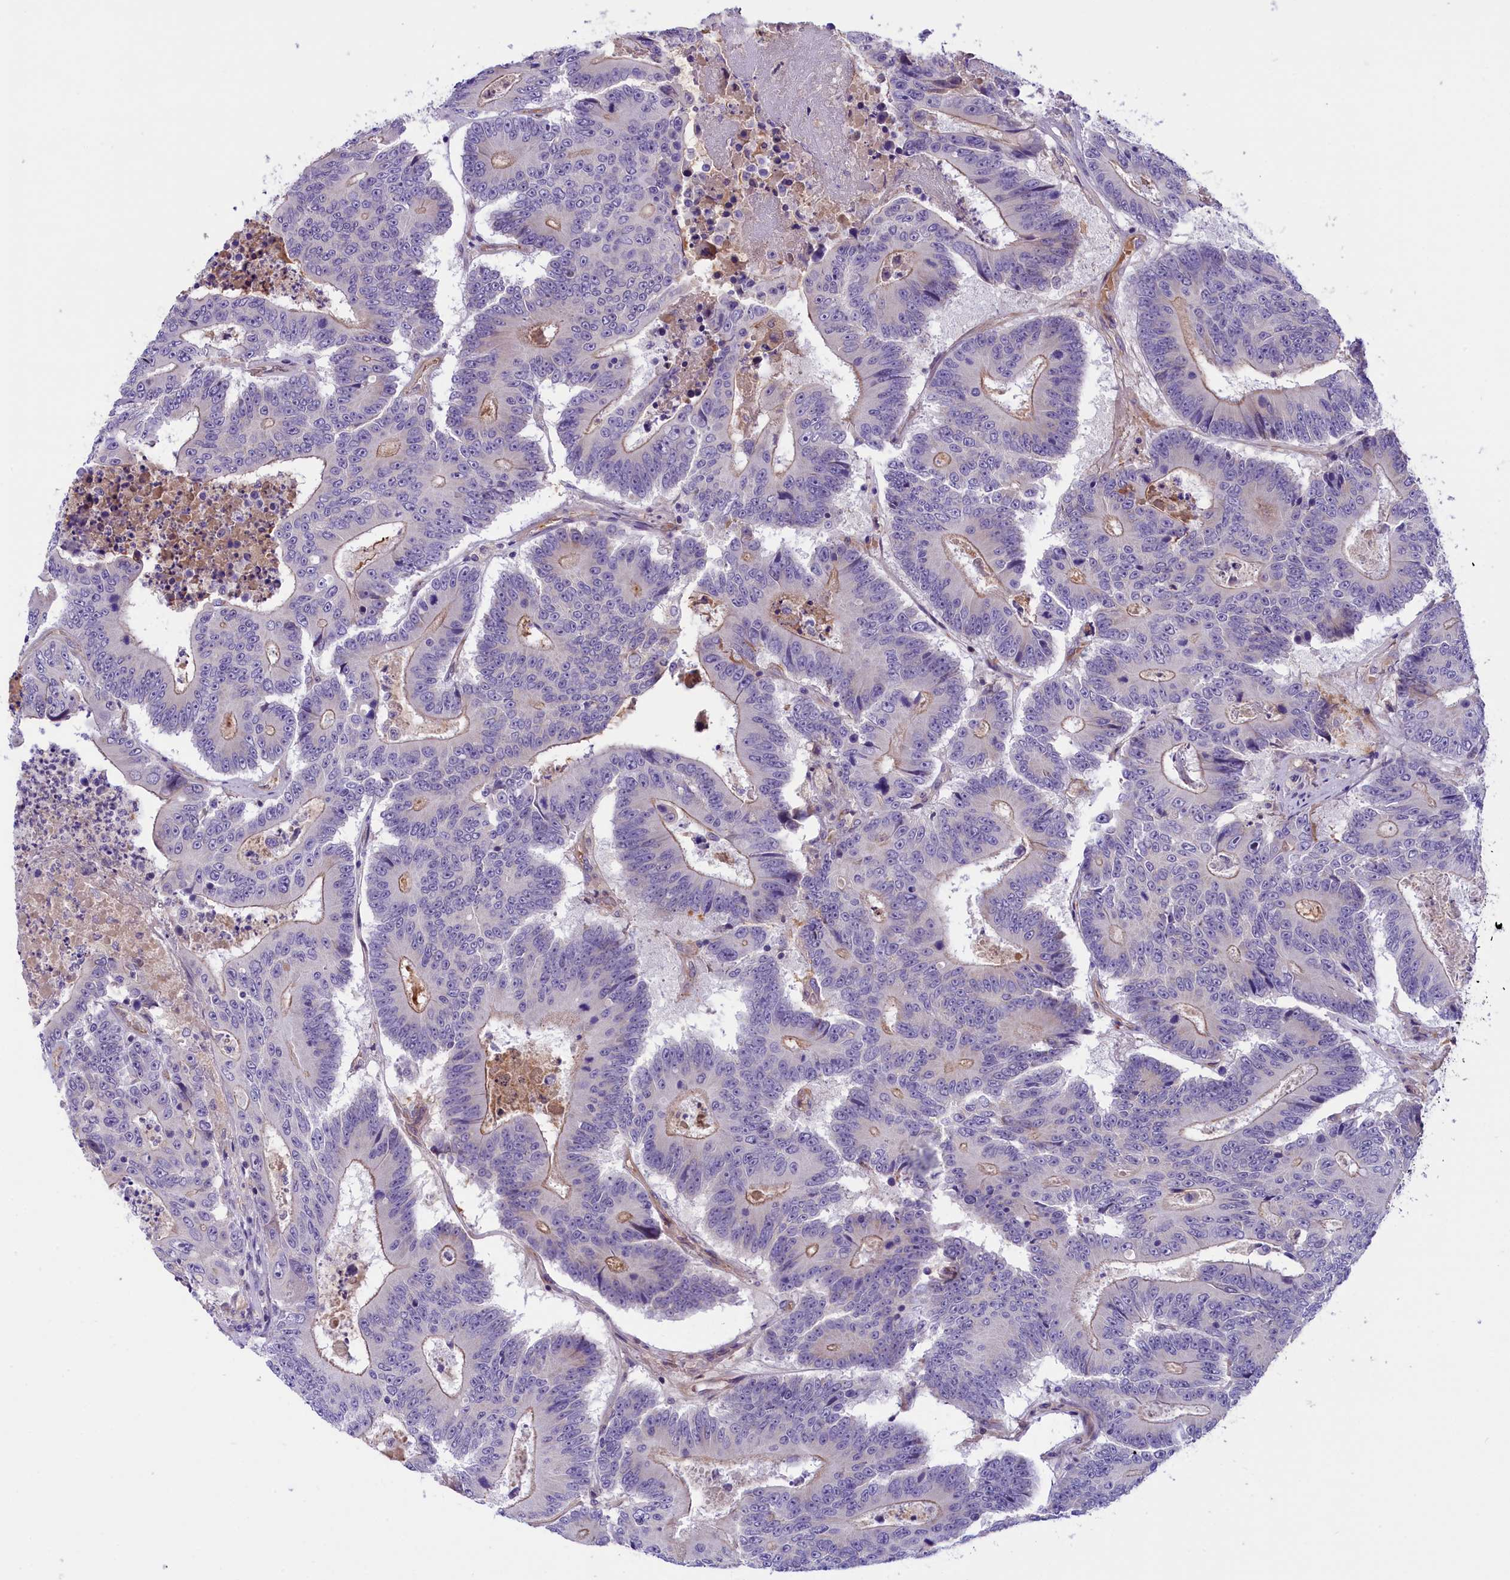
{"staining": {"intensity": "weak", "quantity": "<25%", "location": "cytoplasmic/membranous"}, "tissue": "colorectal cancer", "cell_type": "Tumor cells", "image_type": "cancer", "snomed": [{"axis": "morphology", "description": "Adenocarcinoma, NOS"}, {"axis": "topography", "description": "Colon"}], "caption": "Immunohistochemistry (IHC) of colorectal adenocarcinoma shows no positivity in tumor cells.", "gene": "CCDC32", "patient": {"sex": "male", "age": 83}}